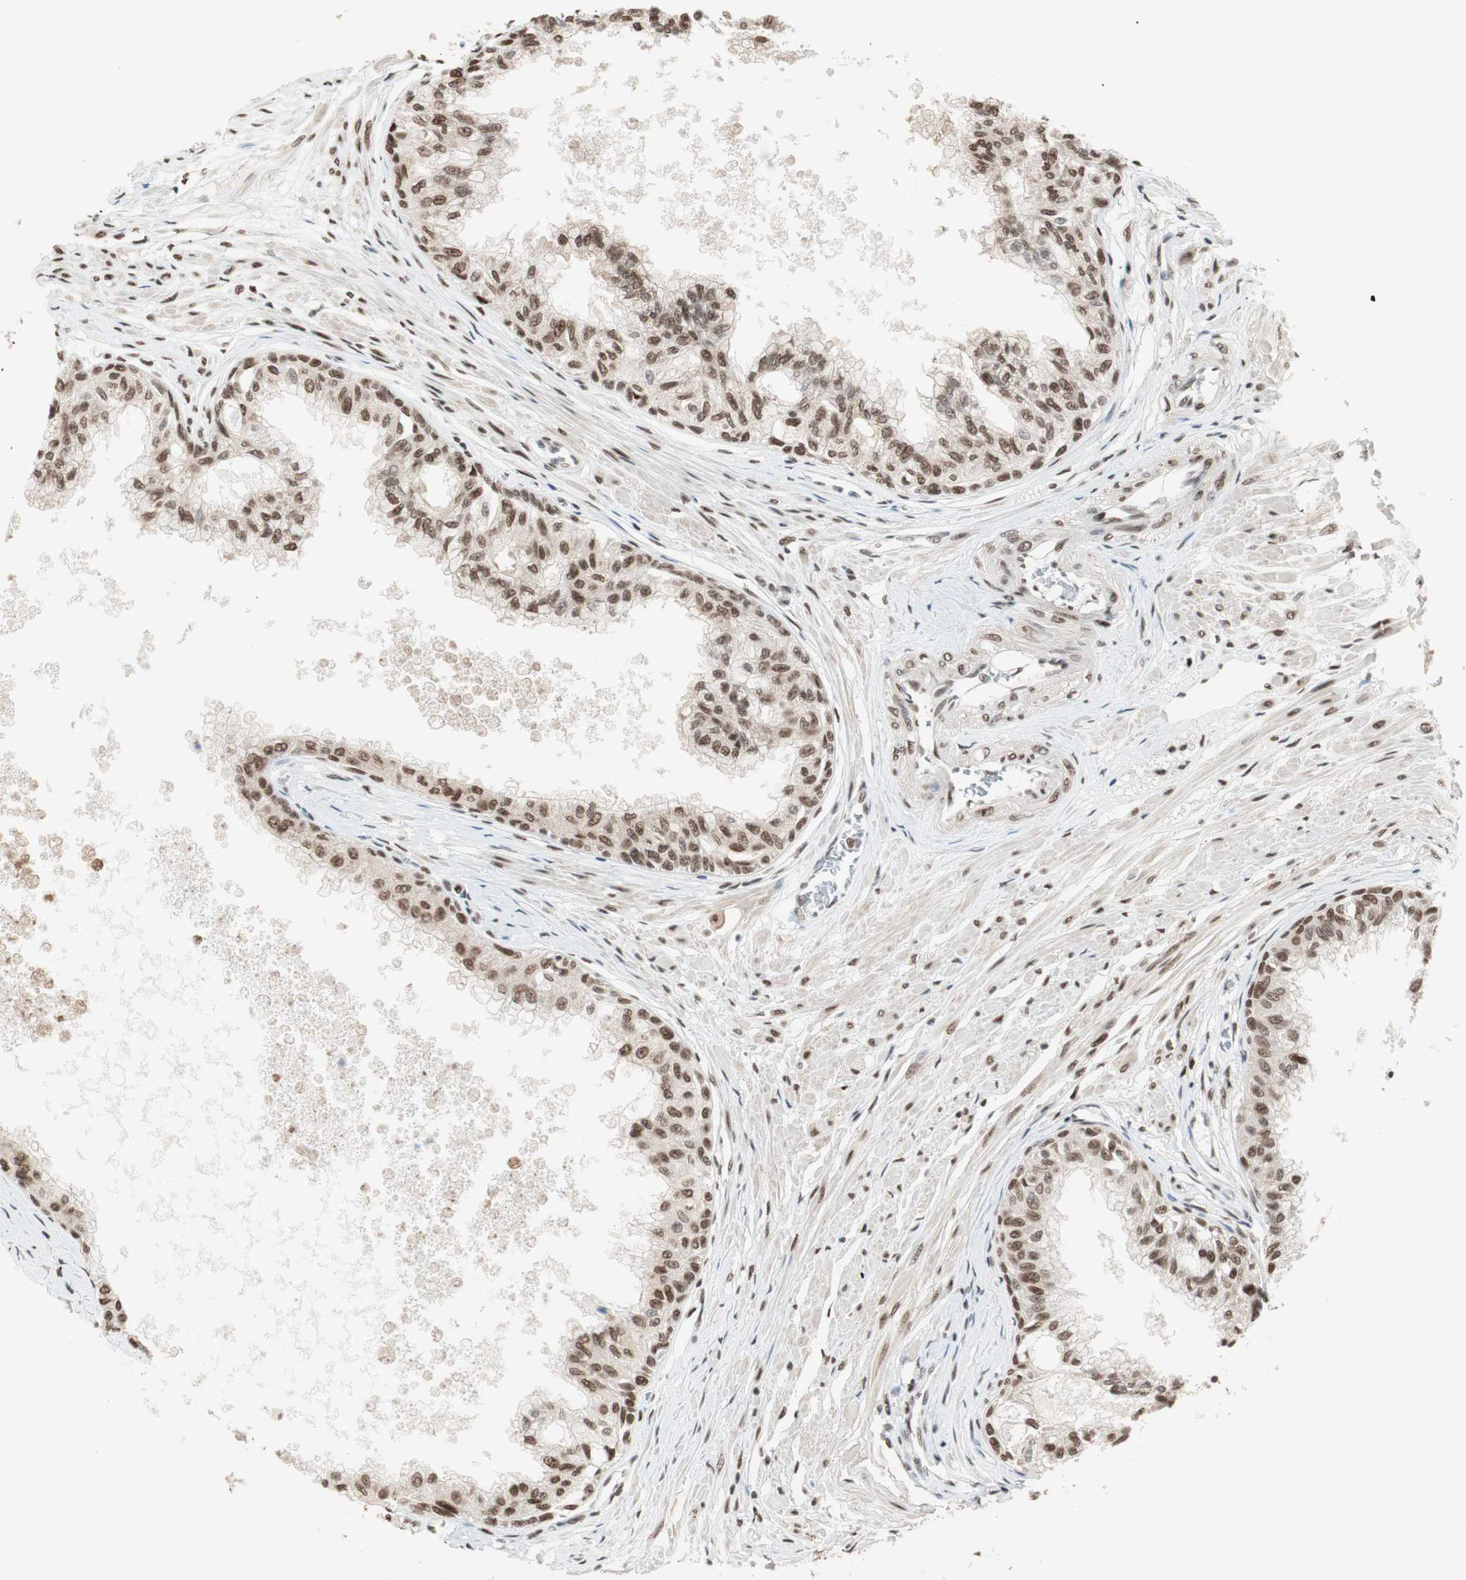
{"staining": {"intensity": "moderate", "quantity": ">75%", "location": "cytoplasmic/membranous,nuclear"}, "tissue": "prostate", "cell_type": "Glandular cells", "image_type": "normal", "snomed": [{"axis": "morphology", "description": "Normal tissue, NOS"}, {"axis": "topography", "description": "Prostate"}, {"axis": "topography", "description": "Seminal veicle"}], "caption": "Protein positivity by IHC reveals moderate cytoplasmic/membranous,nuclear positivity in approximately >75% of glandular cells in unremarkable prostate. (brown staining indicates protein expression, while blue staining denotes nuclei).", "gene": "SMARCE1", "patient": {"sex": "male", "age": 60}}